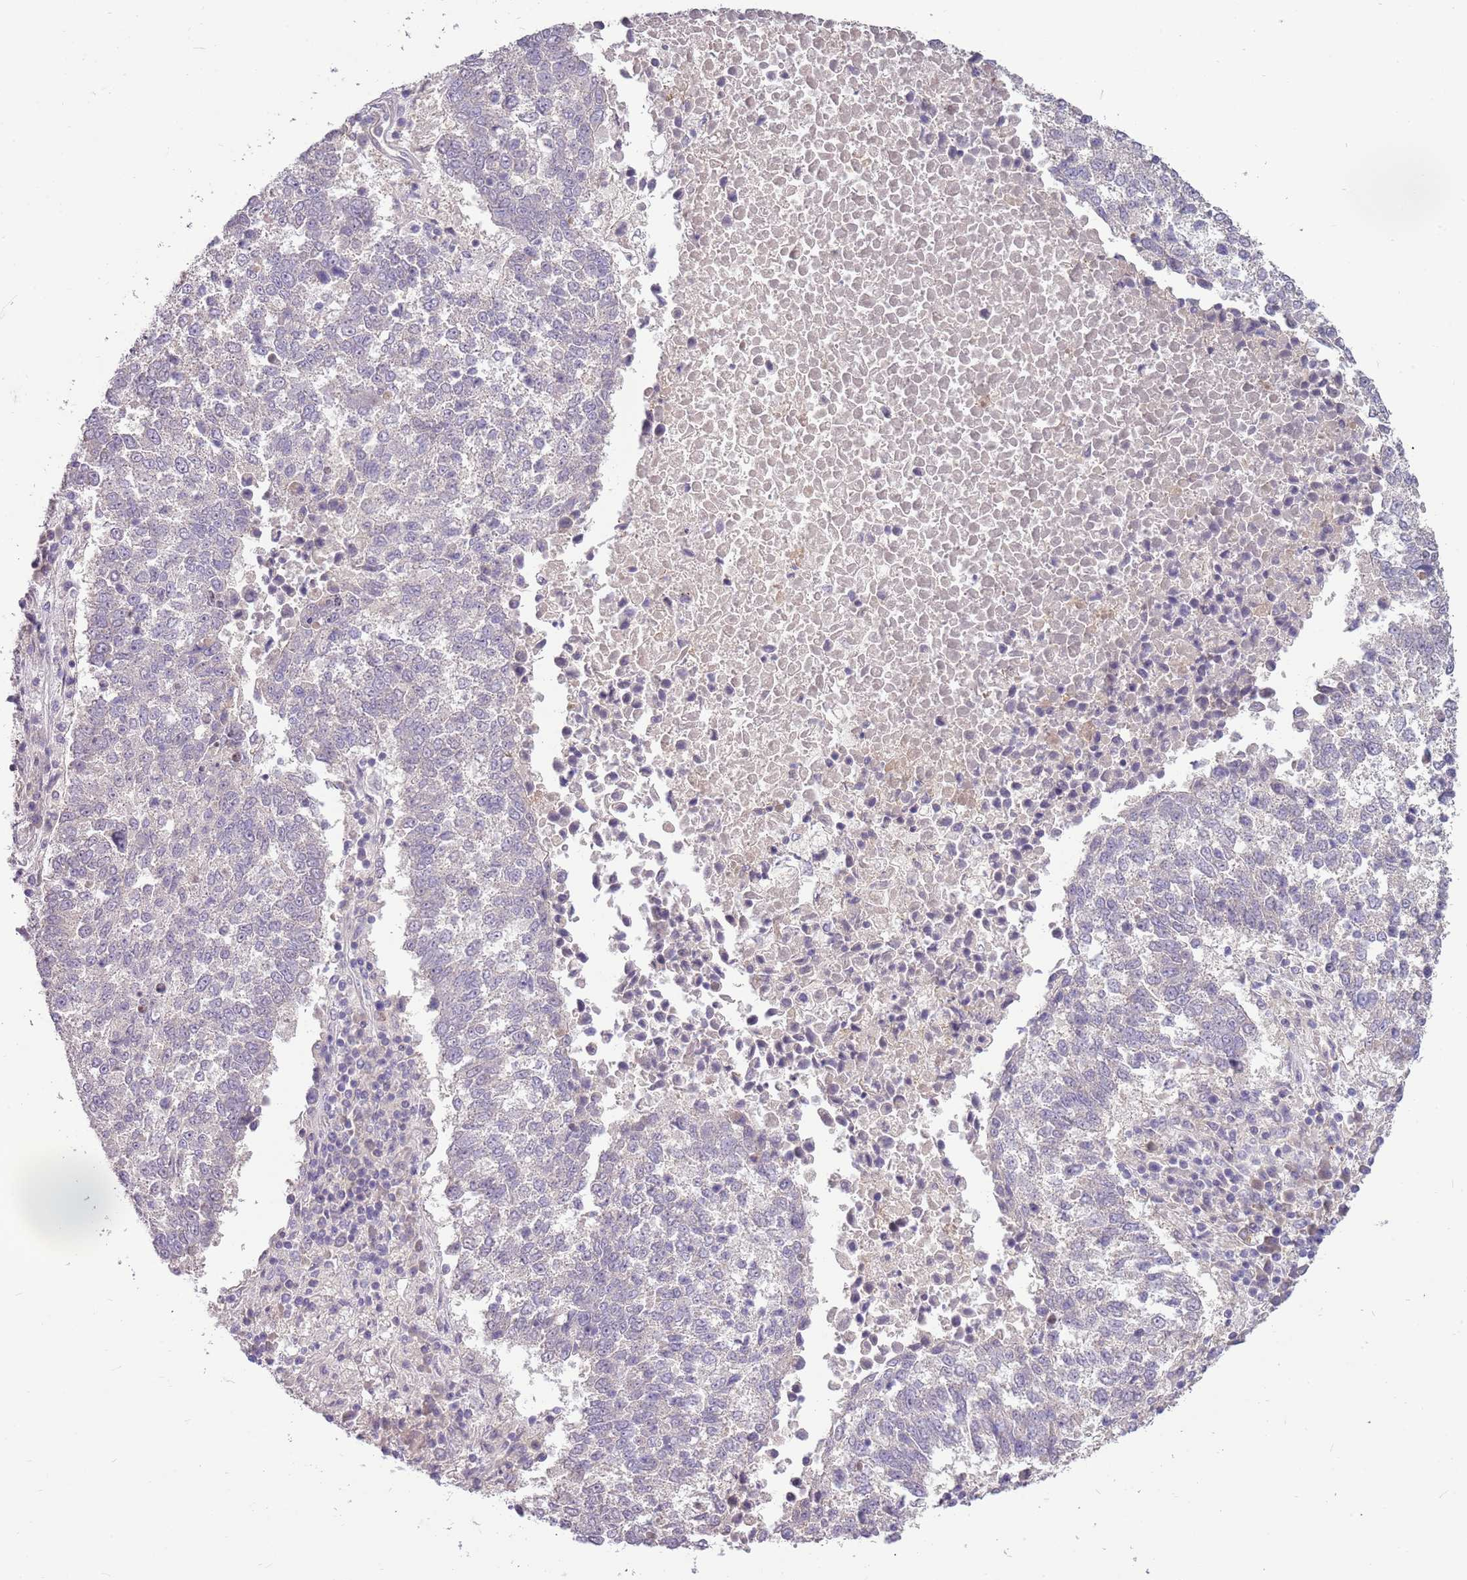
{"staining": {"intensity": "negative", "quantity": "none", "location": "none"}, "tissue": "lung cancer", "cell_type": "Tumor cells", "image_type": "cancer", "snomed": [{"axis": "morphology", "description": "Squamous cell carcinoma, NOS"}, {"axis": "topography", "description": "Lung"}], "caption": "IHC image of neoplastic tissue: squamous cell carcinoma (lung) stained with DAB (3,3'-diaminobenzidine) shows no significant protein staining in tumor cells. (Immunohistochemistry, brightfield microscopy, high magnification).", "gene": "SCAMP5", "patient": {"sex": "male", "age": 73}}